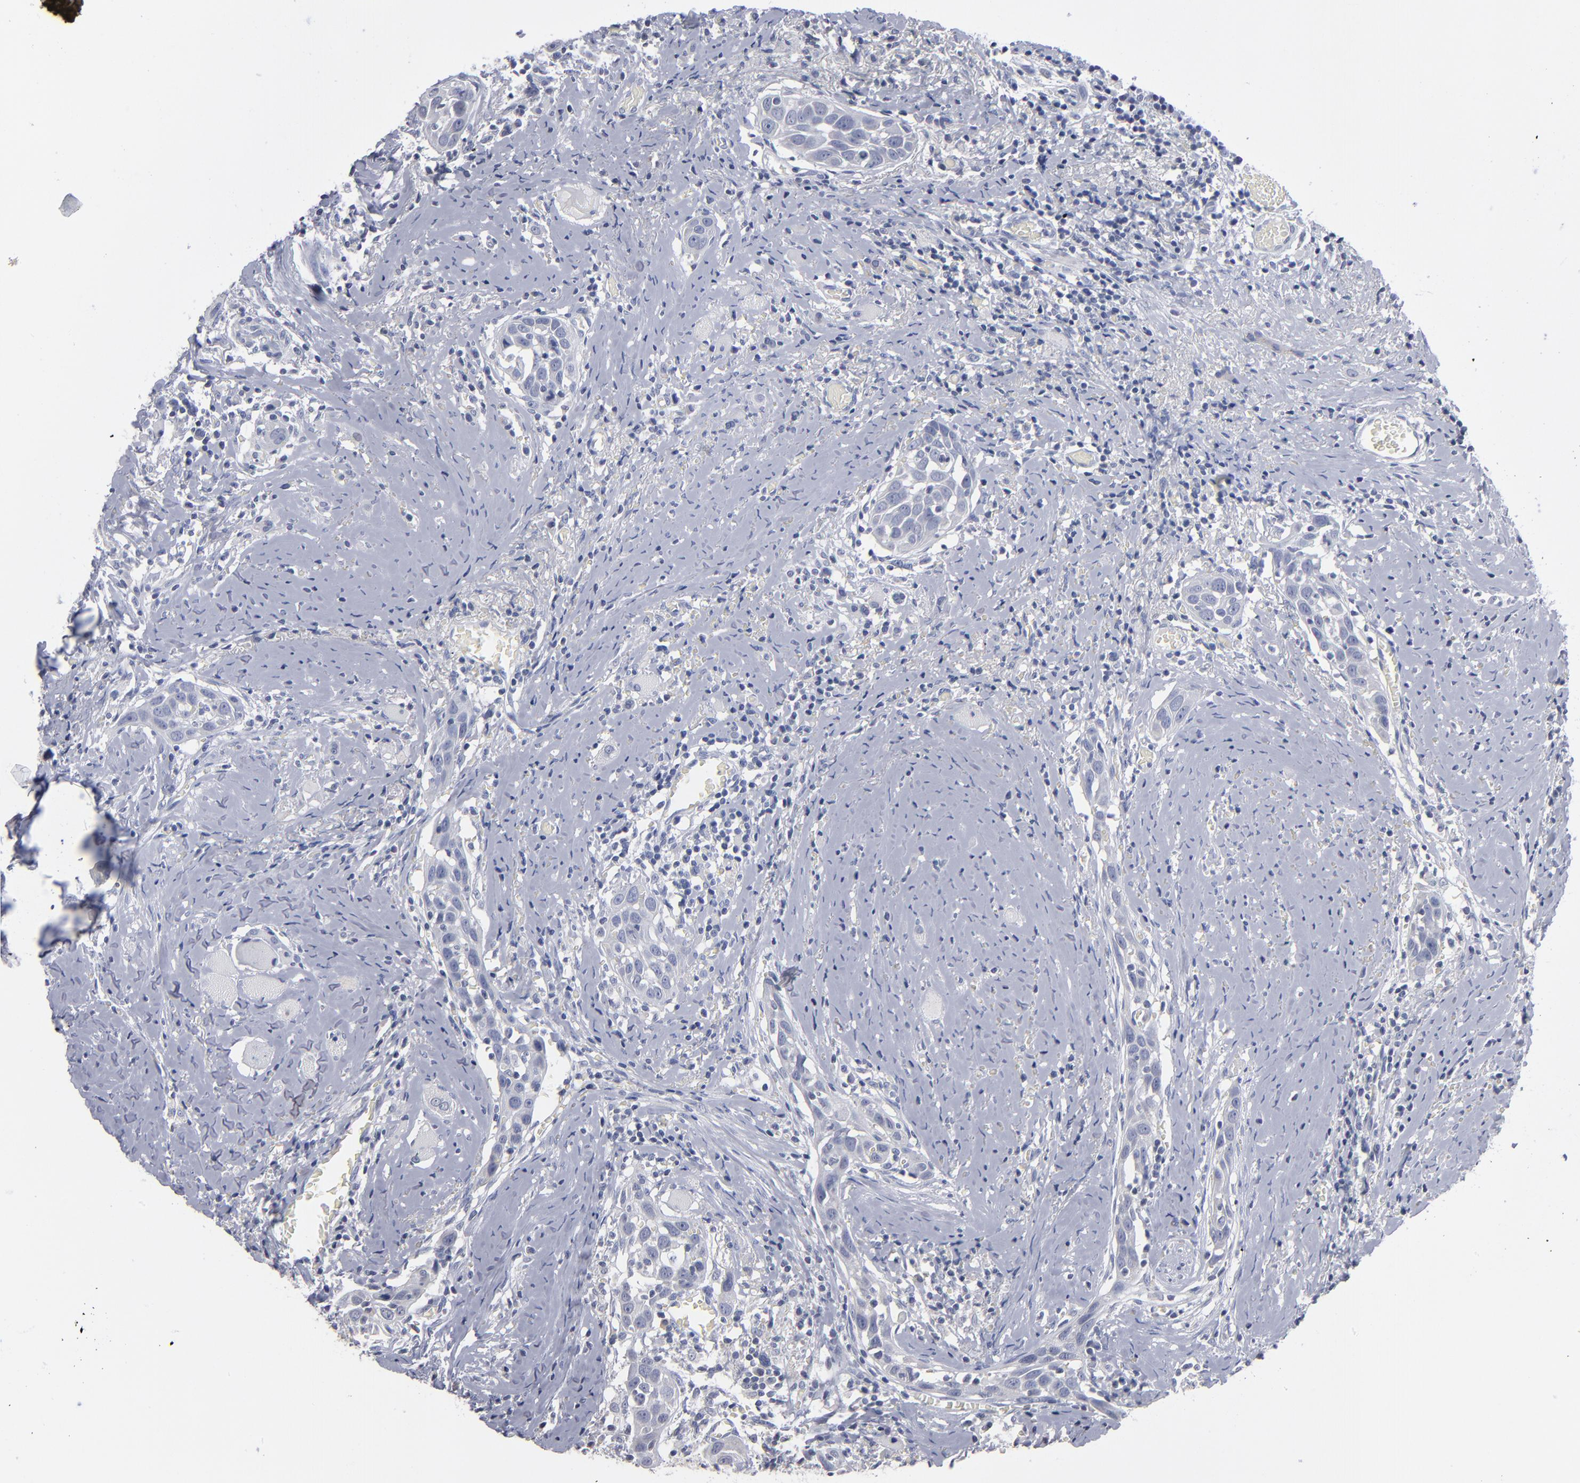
{"staining": {"intensity": "negative", "quantity": "none", "location": "none"}, "tissue": "head and neck cancer", "cell_type": "Tumor cells", "image_type": "cancer", "snomed": [{"axis": "morphology", "description": "Squamous cell carcinoma, NOS"}, {"axis": "topography", "description": "Oral tissue"}, {"axis": "topography", "description": "Head-Neck"}], "caption": "Head and neck cancer (squamous cell carcinoma) stained for a protein using IHC shows no expression tumor cells.", "gene": "RPH3A", "patient": {"sex": "female", "age": 50}}